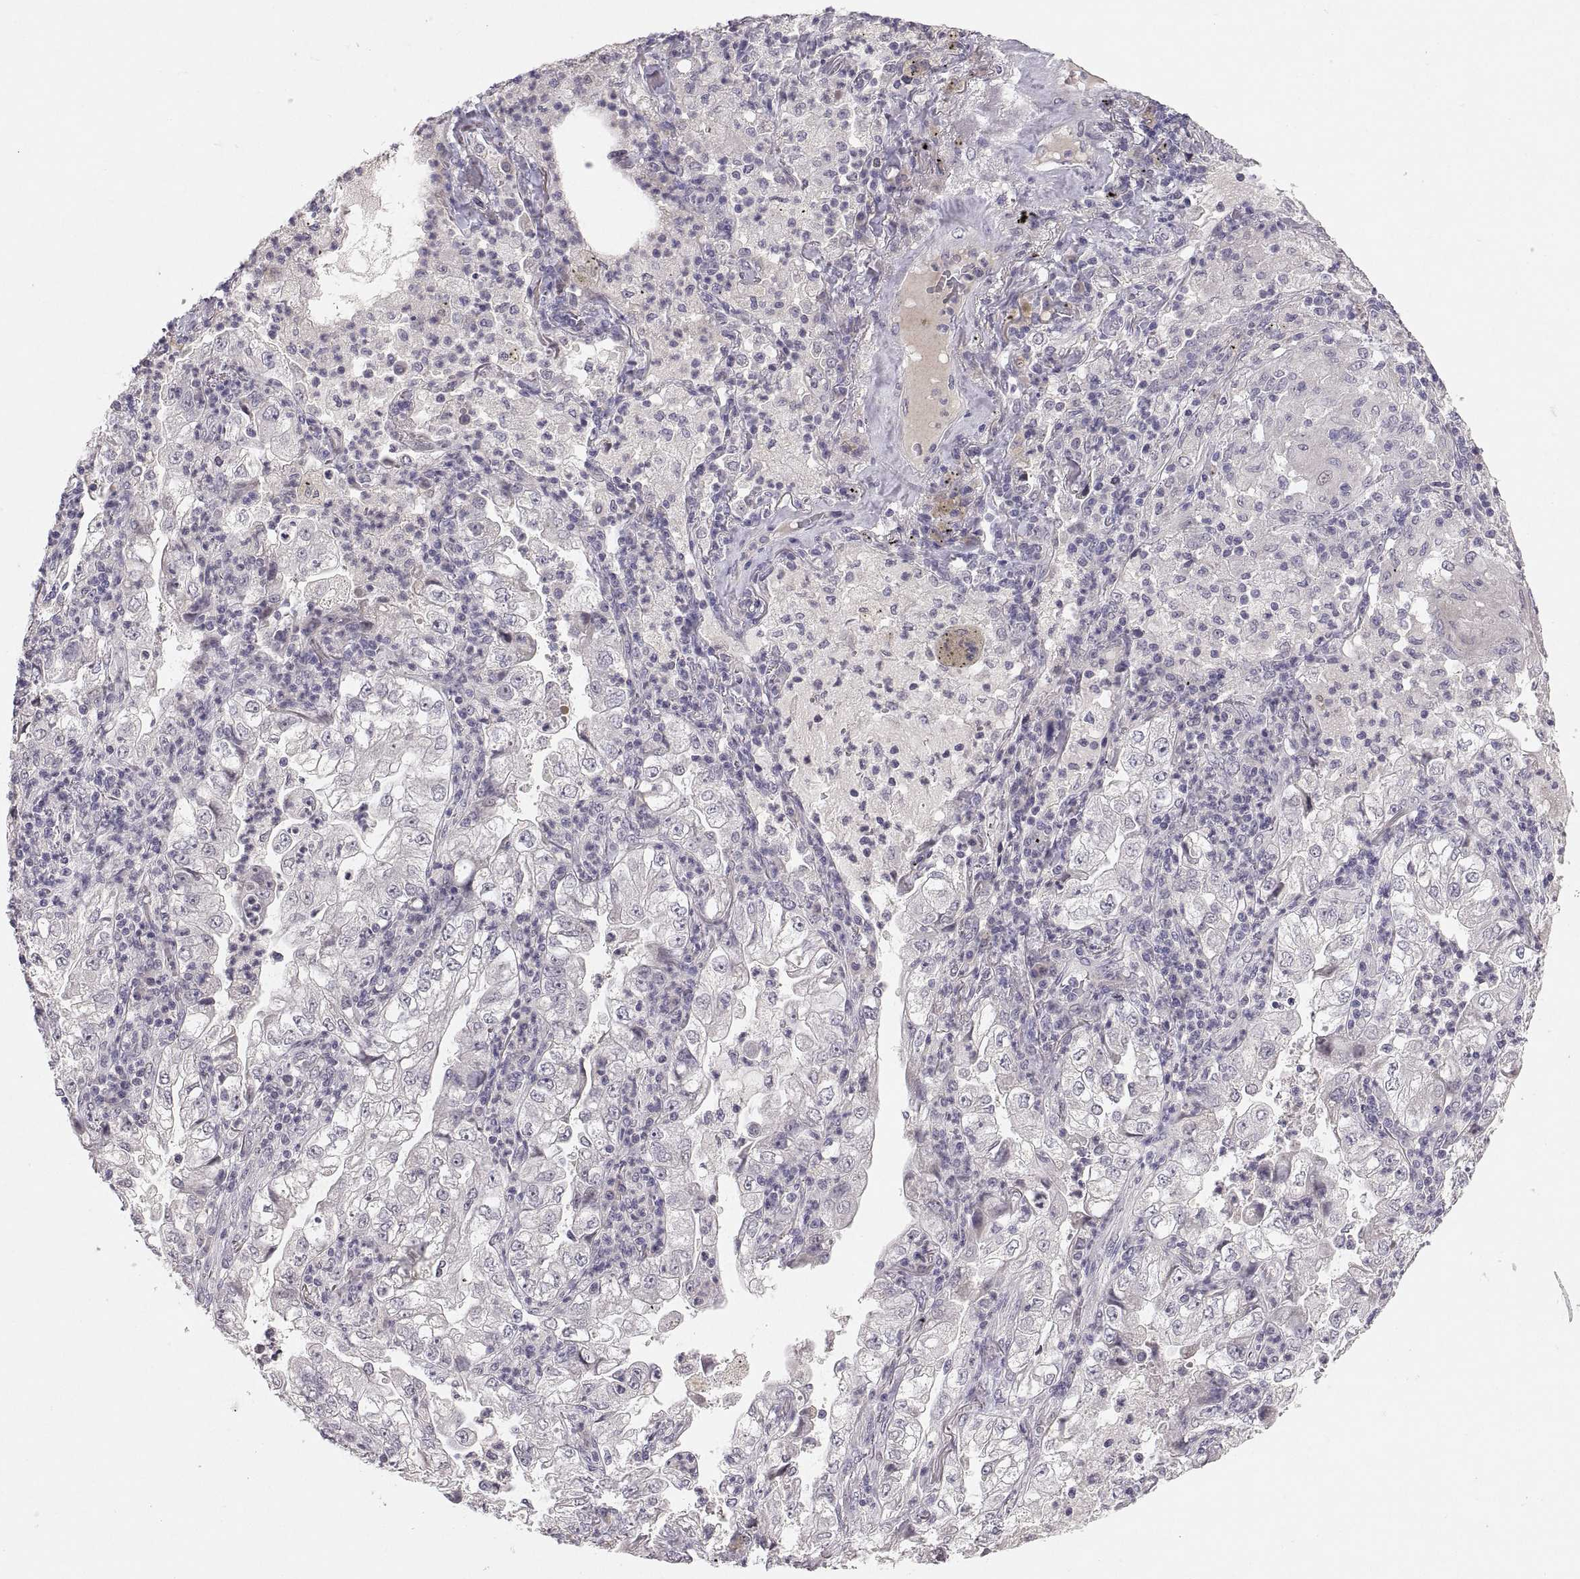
{"staining": {"intensity": "negative", "quantity": "none", "location": "none"}, "tissue": "lung cancer", "cell_type": "Tumor cells", "image_type": "cancer", "snomed": [{"axis": "morphology", "description": "Adenocarcinoma, NOS"}, {"axis": "topography", "description": "Lung"}], "caption": "A high-resolution histopathology image shows IHC staining of lung adenocarcinoma, which reveals no significant positivity in tumor cells.", "gene": "PAX2", "patient": {"sex": "female", "age": 73}}